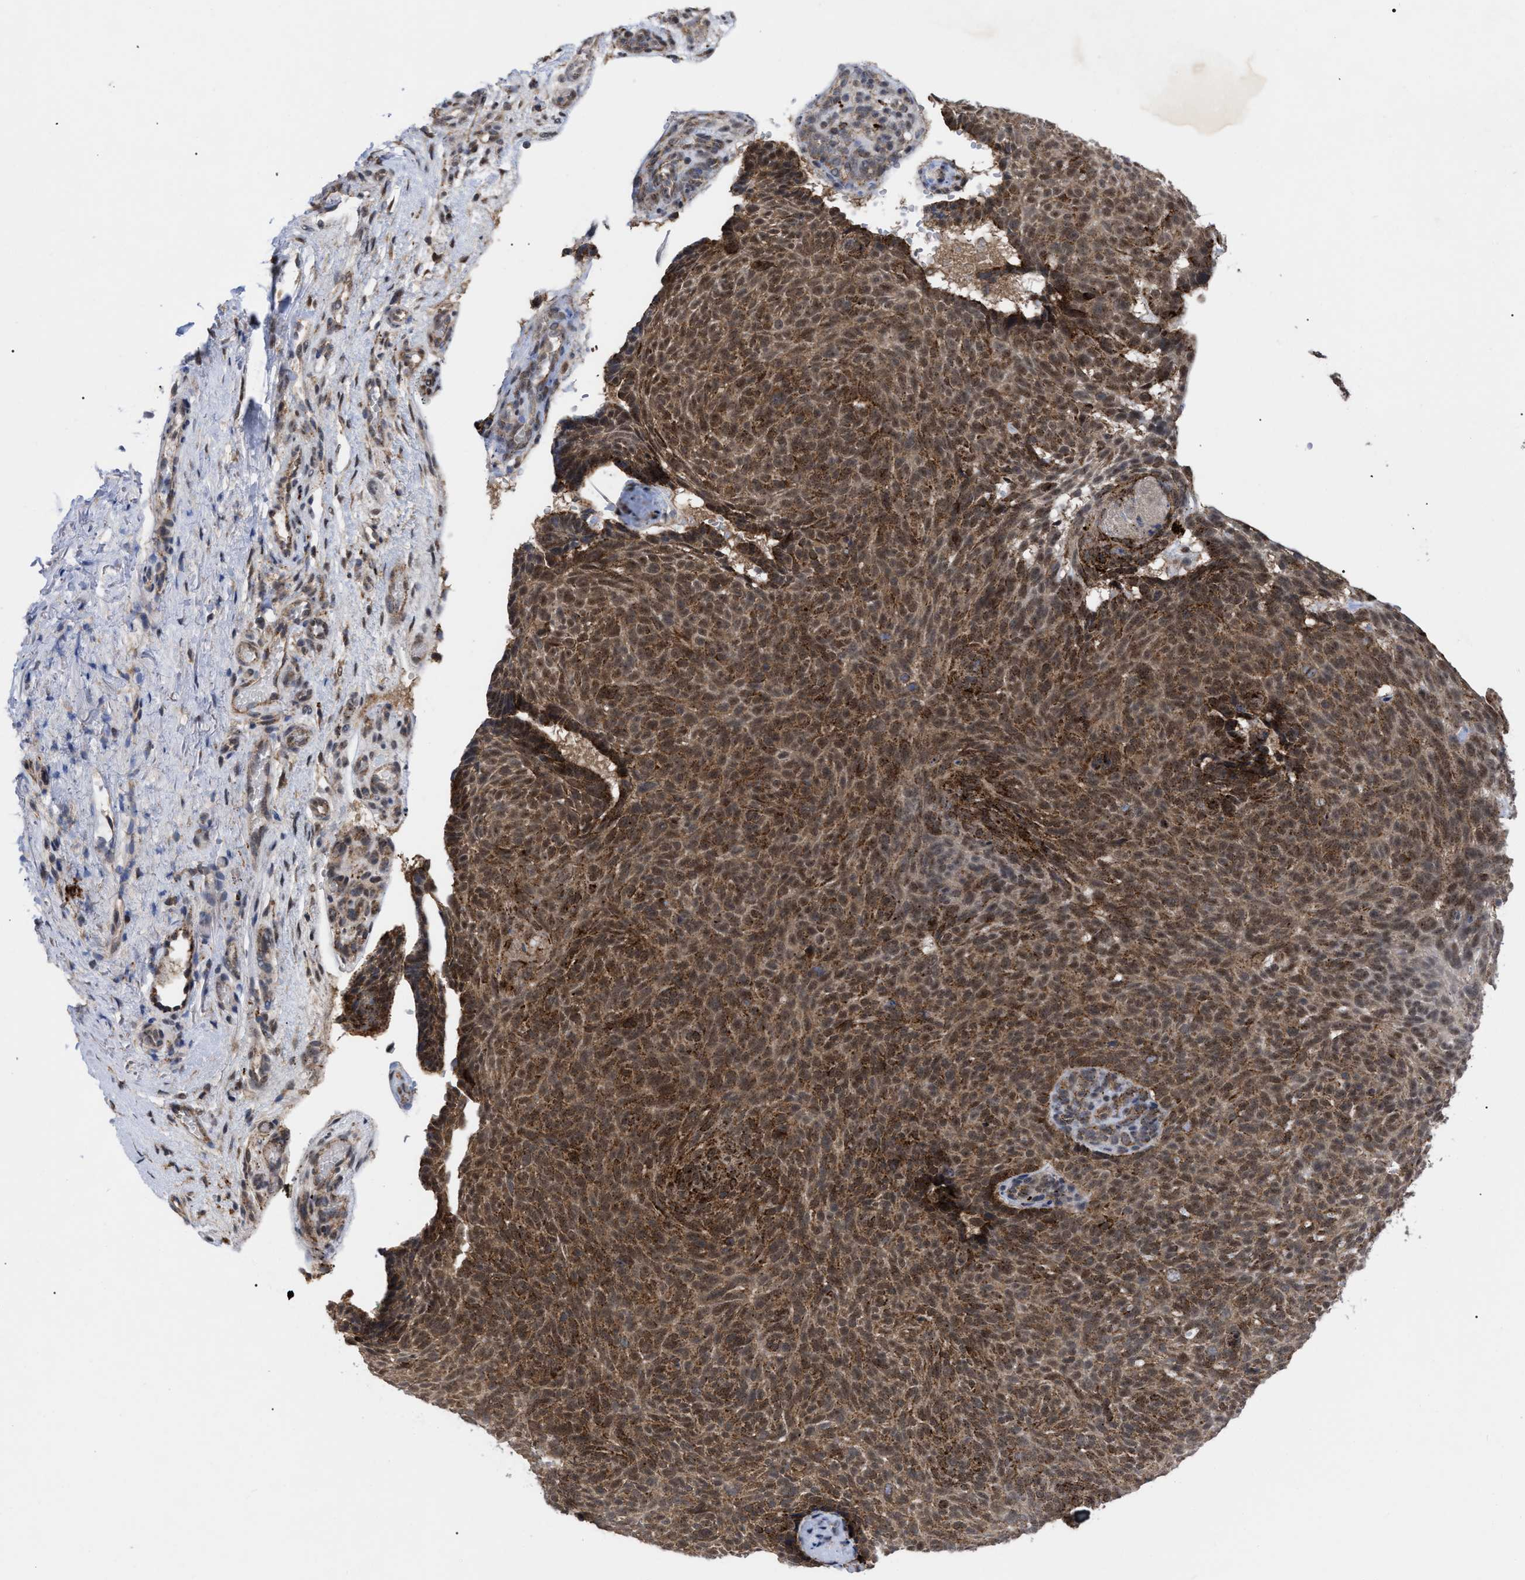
{"staining": {"intensity": "moderate", "quantity": ">75%", "location": "cytoplasmic/membranous,nuclear"}, "tissue": "skin cancer", "cell_type": "Tumor cells", "image_type": "cancer", "snomed": [{"axis": "morphology", "description": "Basal cell carcinoma"}, {"axis": "topography", "description": "Skin"}], "caption": "This is a histology image of IHC staining of skin basal cell carcinoma, which shows moderate staining in the cytoplasmic/membranous and nuclear of tumor cells.", "gene": "UPF1", "patient": {"sex": "male", "age": 61}}